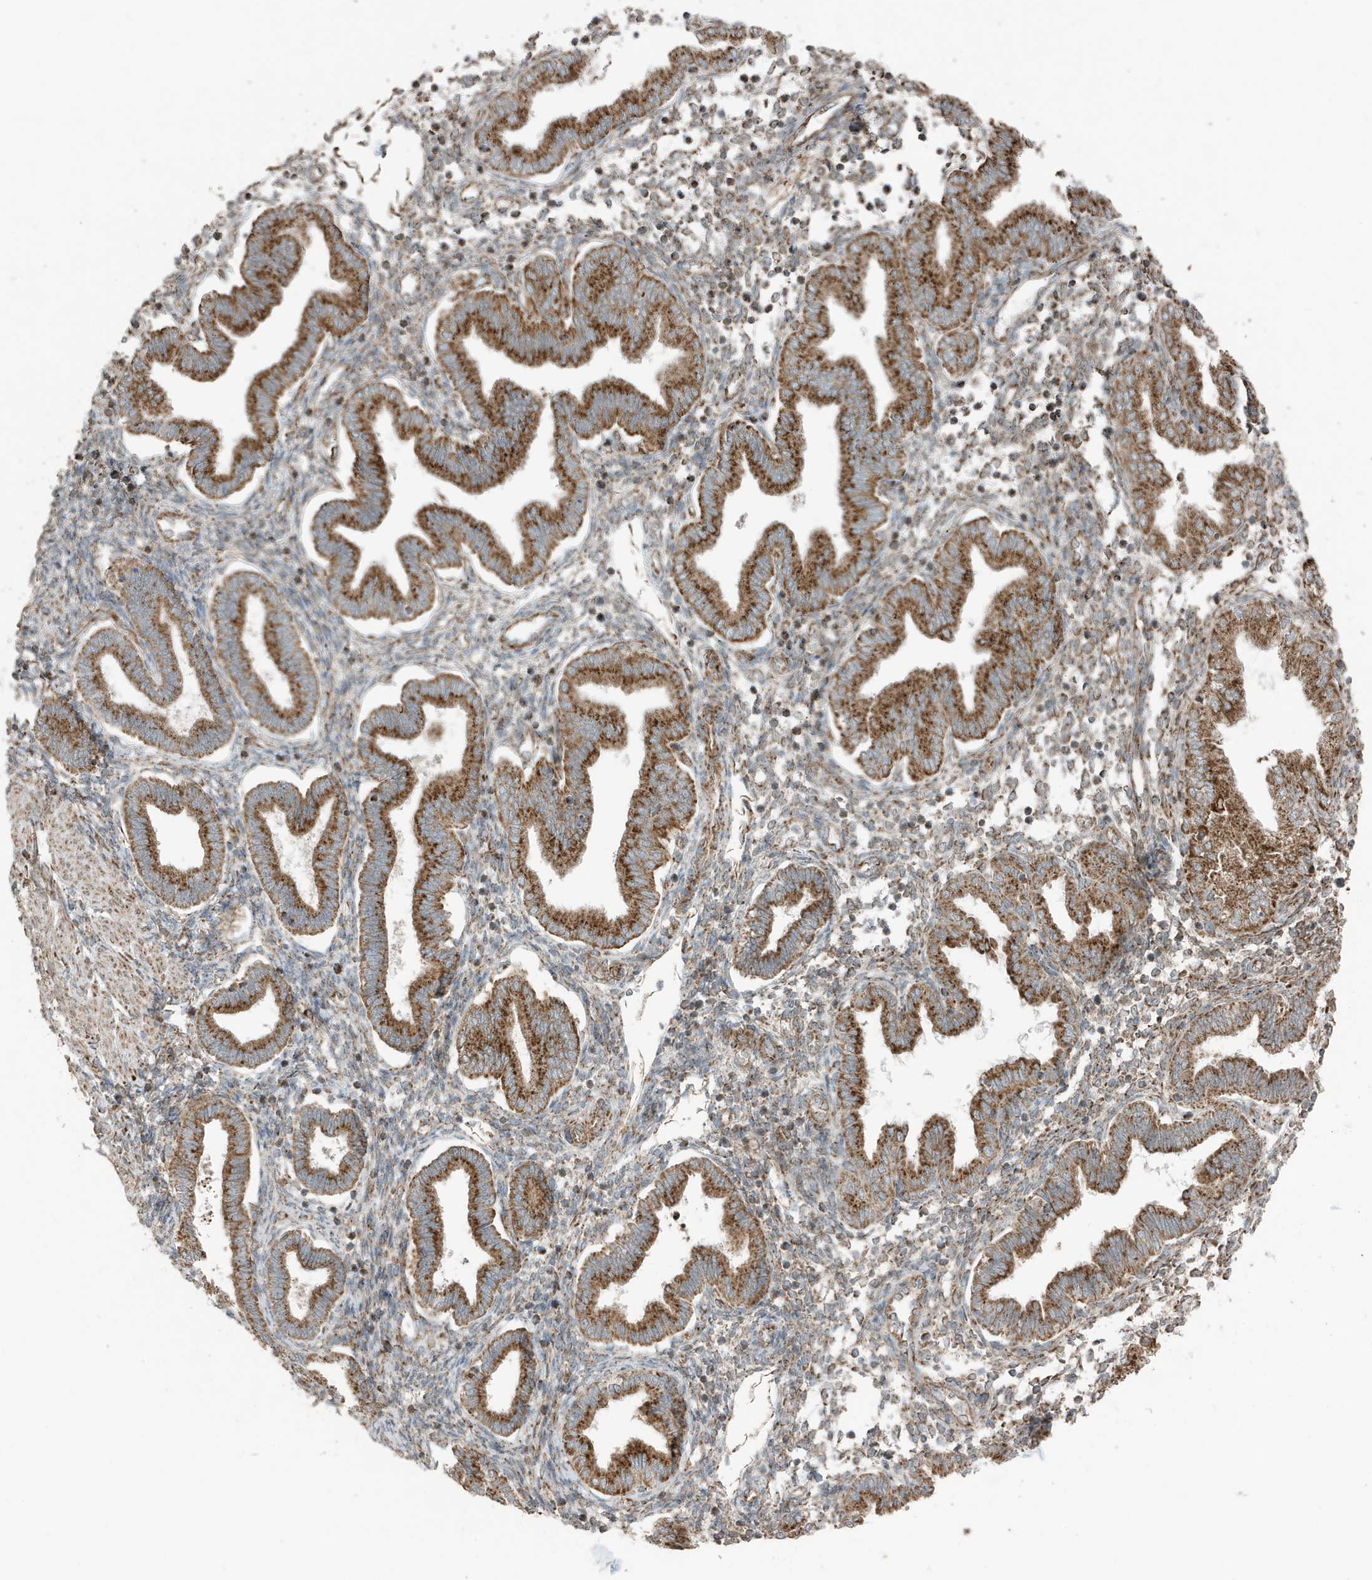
{"staining": {"intensity": "moderate", "quantity": "25%-75%", "location": "cytoplasmic/membranous"}, "tissue": "endometrium", "cell_type": "Cells in endometrial stroma", "image_type": "normal", "snomed": [{"axis": "morphology", "description": "Normal tissue, NOS"}, {"axis": "topography", "description": "Endometrium"}], "caption": "This histopathology image exhibits immunohistochemistry (IHC) staining of unremarkable human endometrium, with medium moderate cytoplasmic/membranous expression in about 25%-75% of cells in endometrial stroma.", "gene": "GOLGA4", "patient": {"sex": "female", "age": 53}}